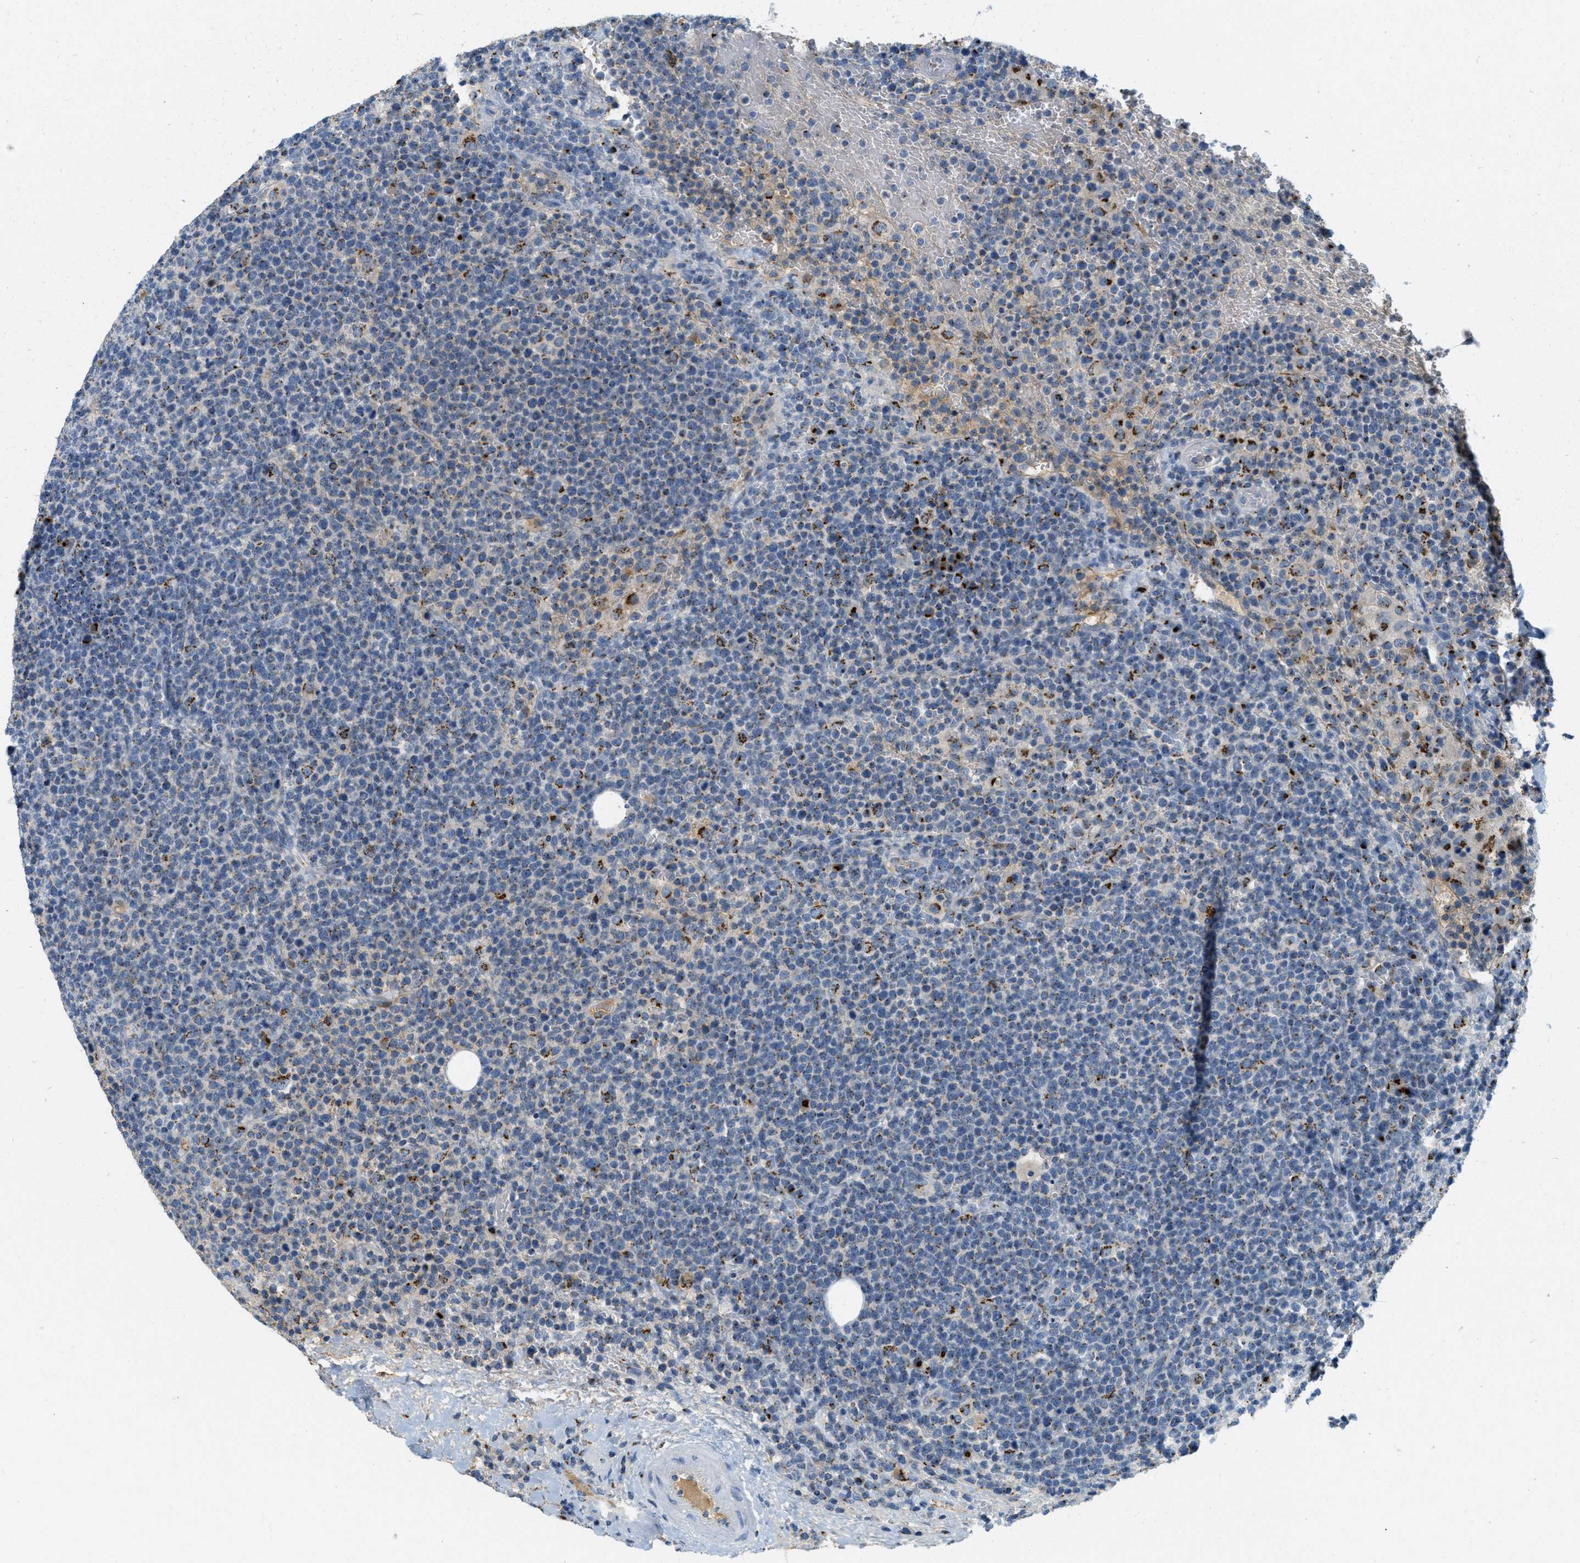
{"staining": {"intensity": "moderate", "quantity": "<25%", "location": "cytoplasmic/membranous"}, "tissue": "lymphoma", "cell_type": "Tumor cells", "image_type": "cancer", "snomed": [{"axis": "morphology", "description": "Malignant lymphoma, non-Hodgkin's type, High grade"}, {"axis": "topography", "description": "Lymph node"}], "caption": "Immunohistochemistry (IHC) histopathology image of neoplastic tissue: lymphoma stained using immunohistochemistry reveals low levels of moderate protein expression localized specifically in the cytoplasmic/membranous of tumor cells, appearing as a cytoplasmic/membranous brown color.", "gene": "ENTPD4", "patient": {"sex": "male", "age": 61}}